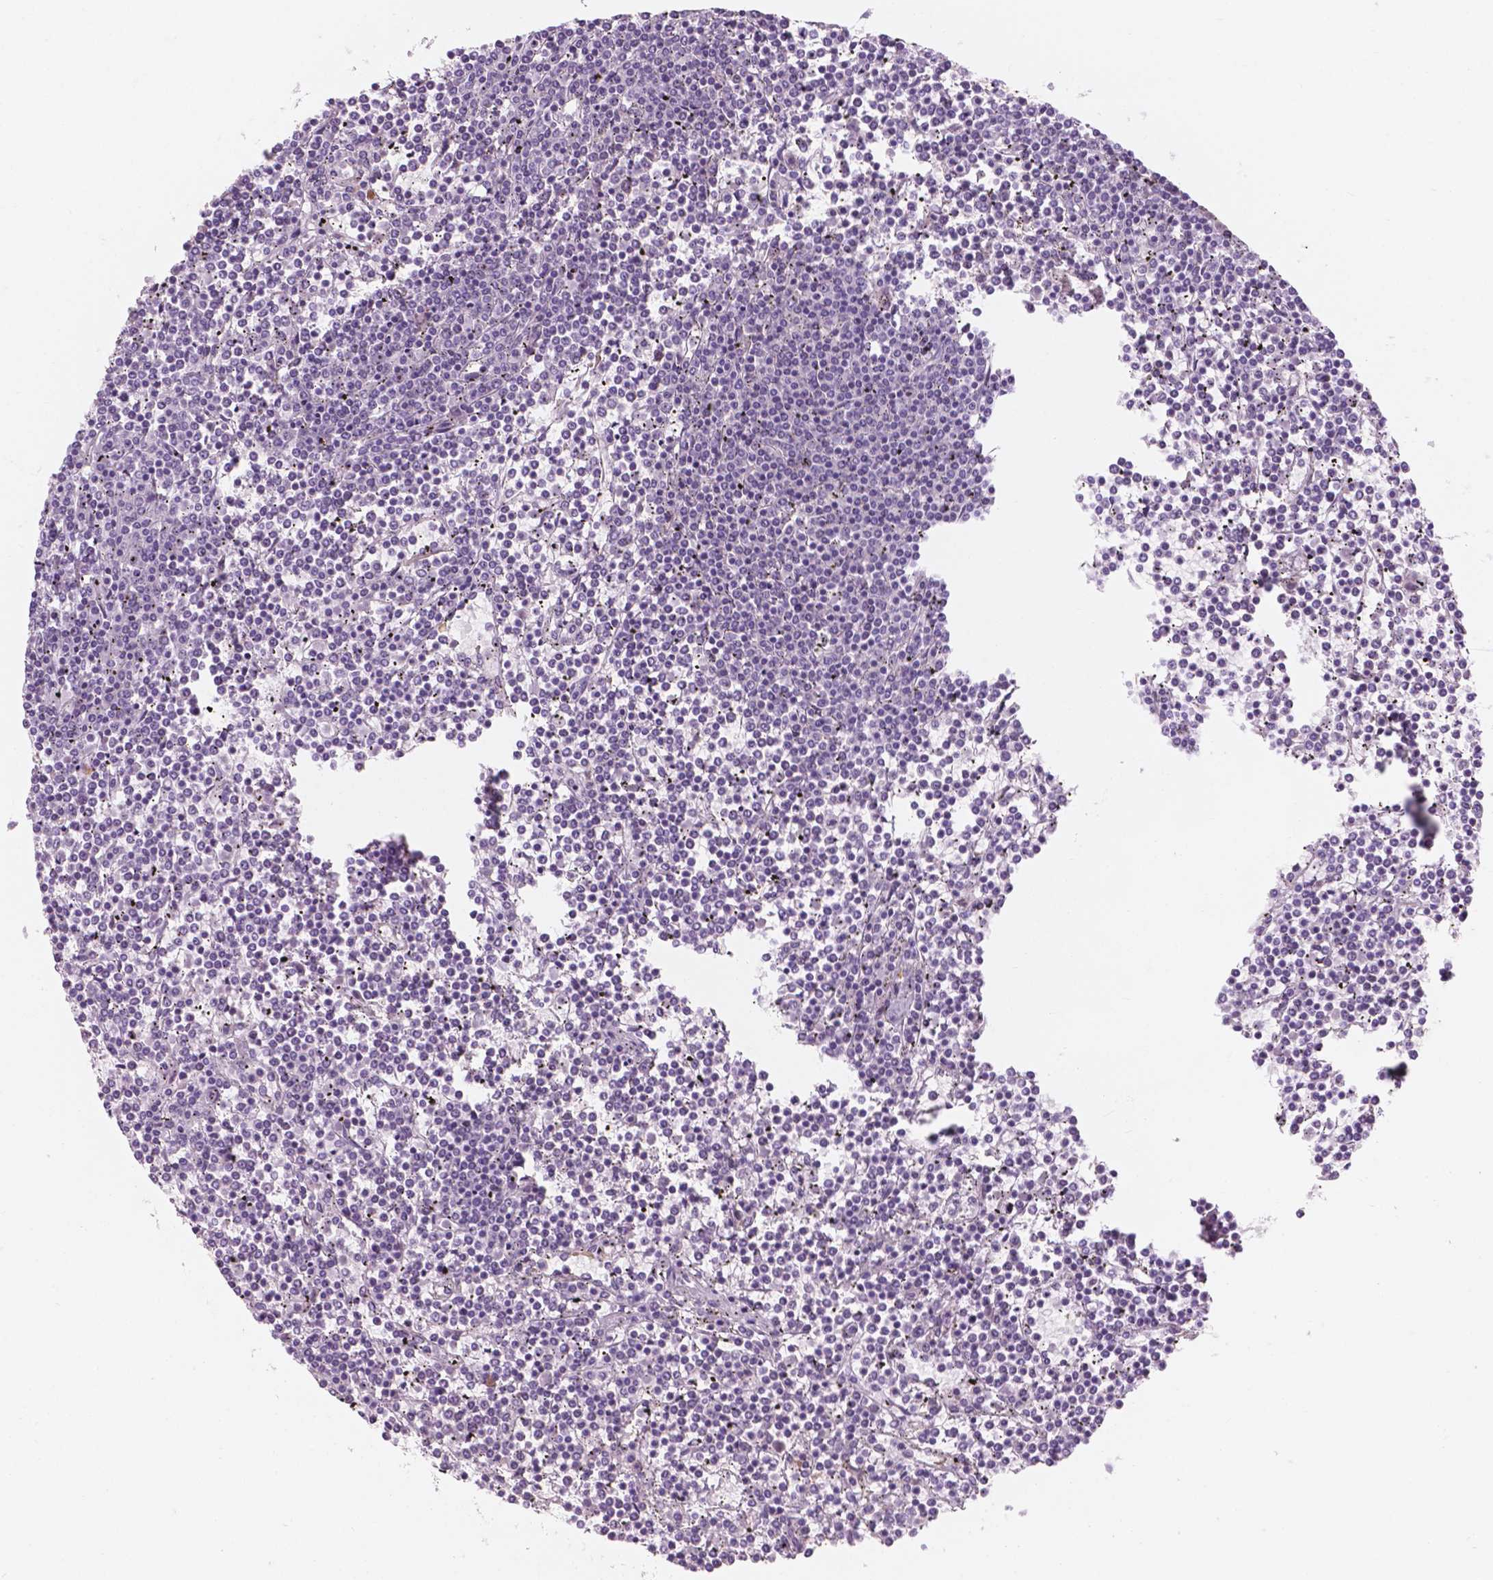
{"staining": {"intensity": "negative", "quantity": "none", "location": "none"}, "tissue": "lymphoma", "cell_type": "Tumor cells", "image_type": "cancer", "snomed": [{"axis": "morphology", "description": "Malignant lymphoma, non-Hodgkin's type, Low grade"}, {"axis": "topography", "description": "Spleen"}], "caption": "Photomicrograph shows no significant protein staining in tumor cells of malignant lymphoma, non-Hodgkin's type (low-grade).", "gene": "ZNF853", "patient": {"sex": "female", "age": 19}}